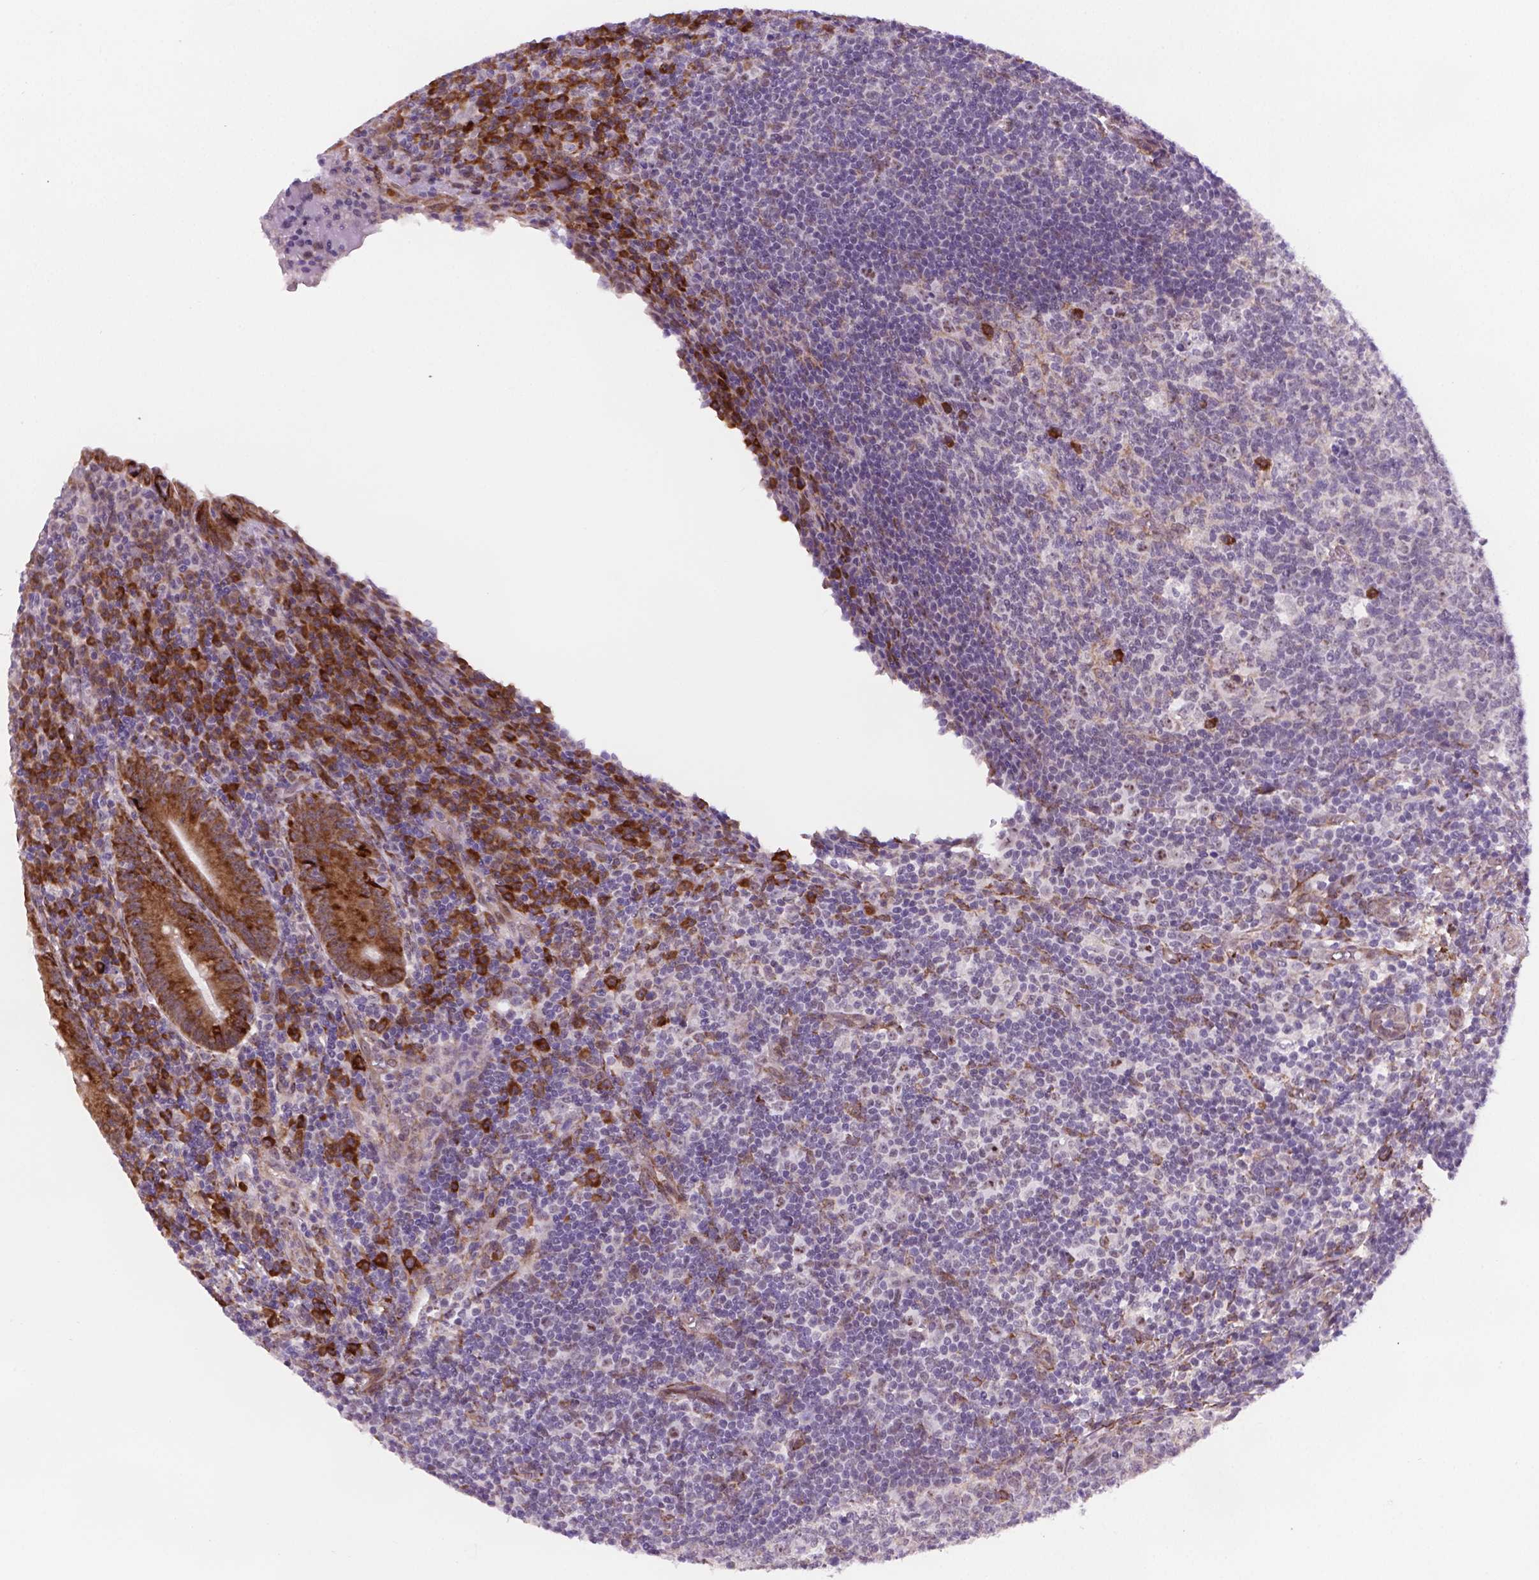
{"staining": {"intensity": "strong", "quantity": "25%-75%", "location": "cytoplasmic/membranous"}, "tissue": "appendix", "cell_type": "Glandular cells", "image_type": "normal", "snomed": [{"axis": "morphology", "description": "Normal tissue, NOS"}, {"axis": "topography", "description": "Appendix"}], "caption": "Approximately 25%-75% of glandular cells in normal human appendix demonstrate strong cytoplasmic/membranous protein expression as visualized by brown immunohistochemical staining.", "gene": "FNIP1", "patient": {"sex": "male", "age": 18}}